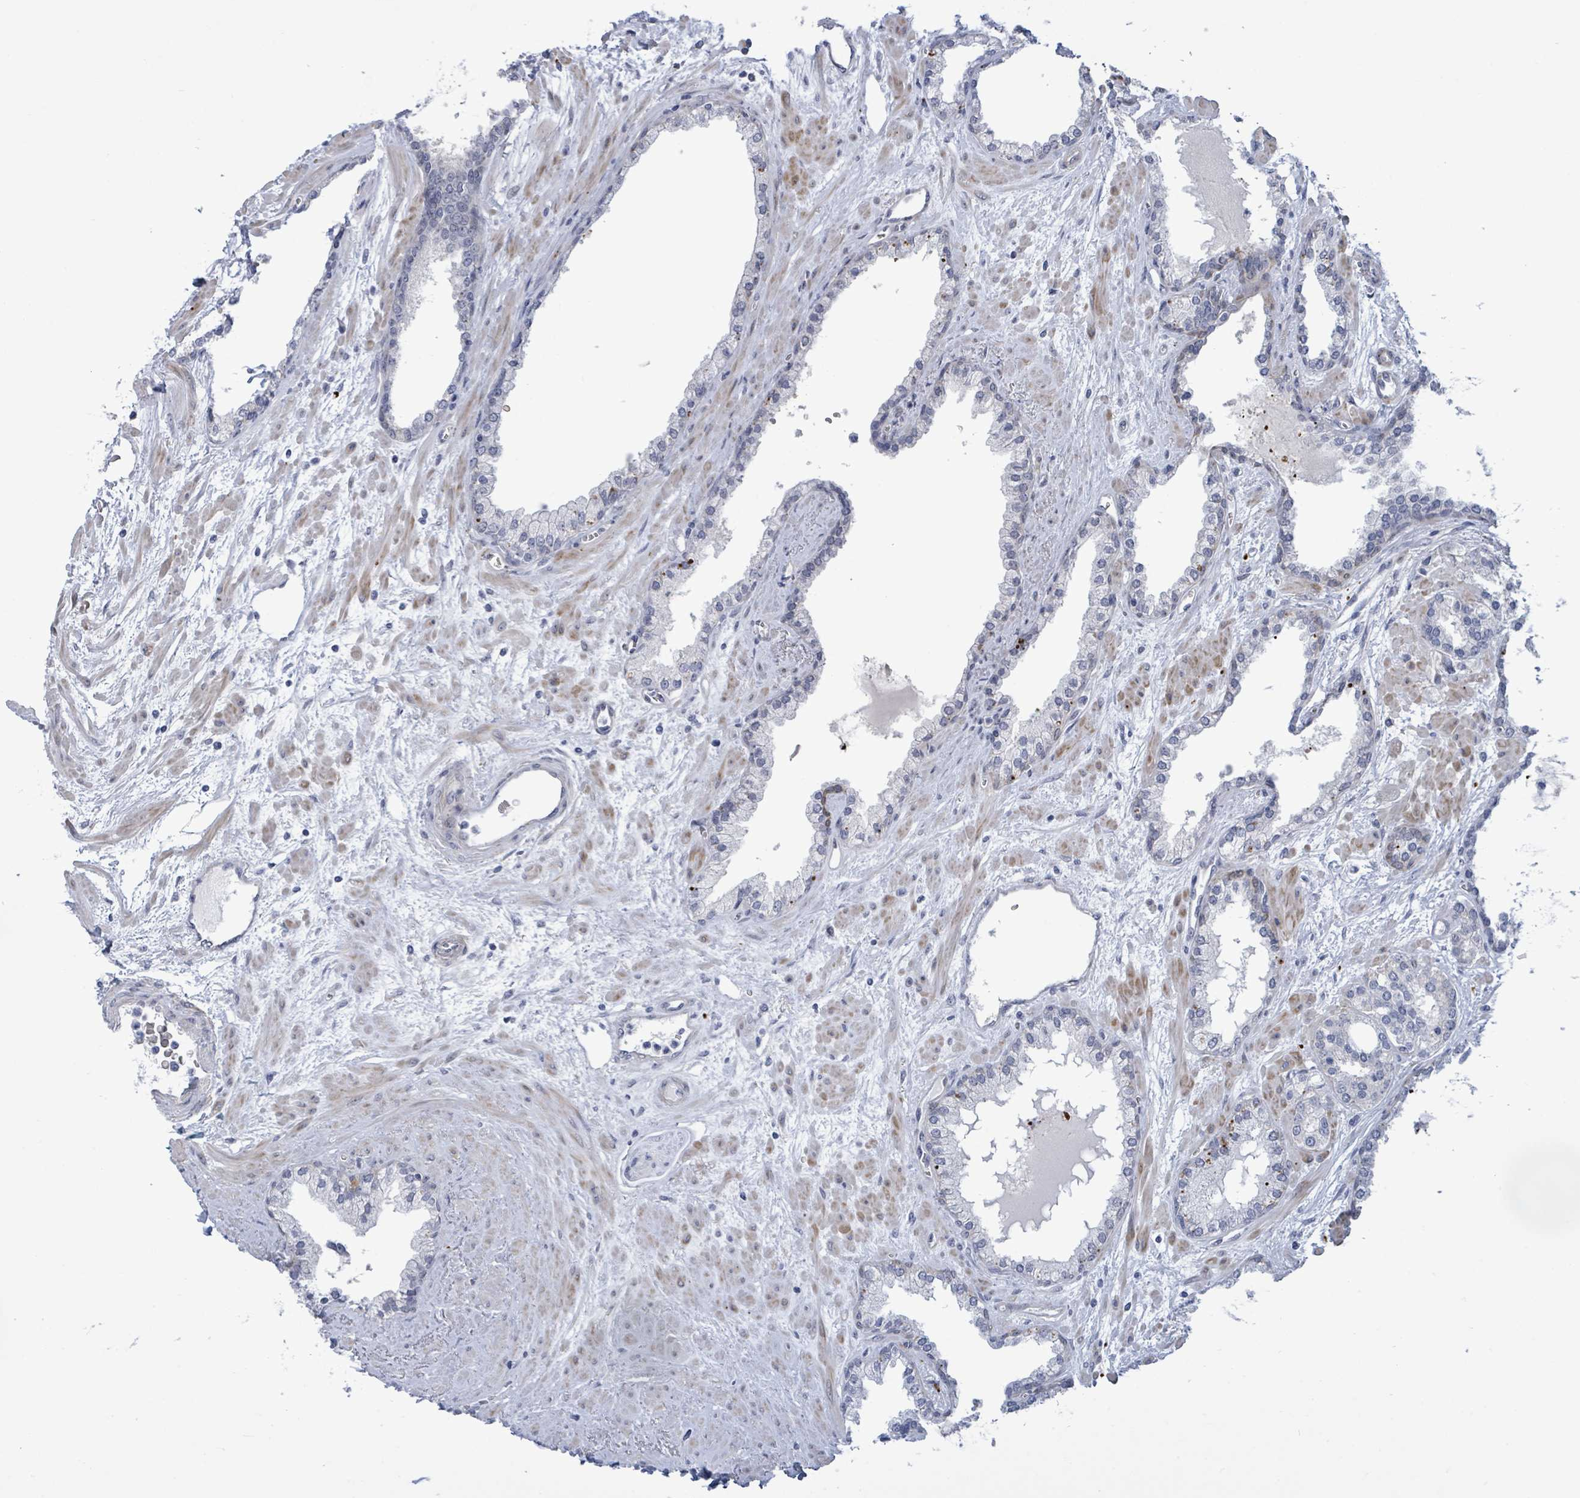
{"staining": {"intensity": "negative", "quantity": "none", "location": "none"}, "tissue": "prostate cancer", "cell_type": "Tumor cells", "image_type": "cancer", "snomed": [{"axis": "morphology", "description": "Adenocarcinoma, High grade"}, {"axis": "topography", "description": "Prostate"}], "caption": "Human prostate cancer stained for a protein using immunohistochemistry (IHC) demonstrates no staining in tumor cells.", "gene": "CT45A5", "patient": {"sex": "male", "age": 71}}